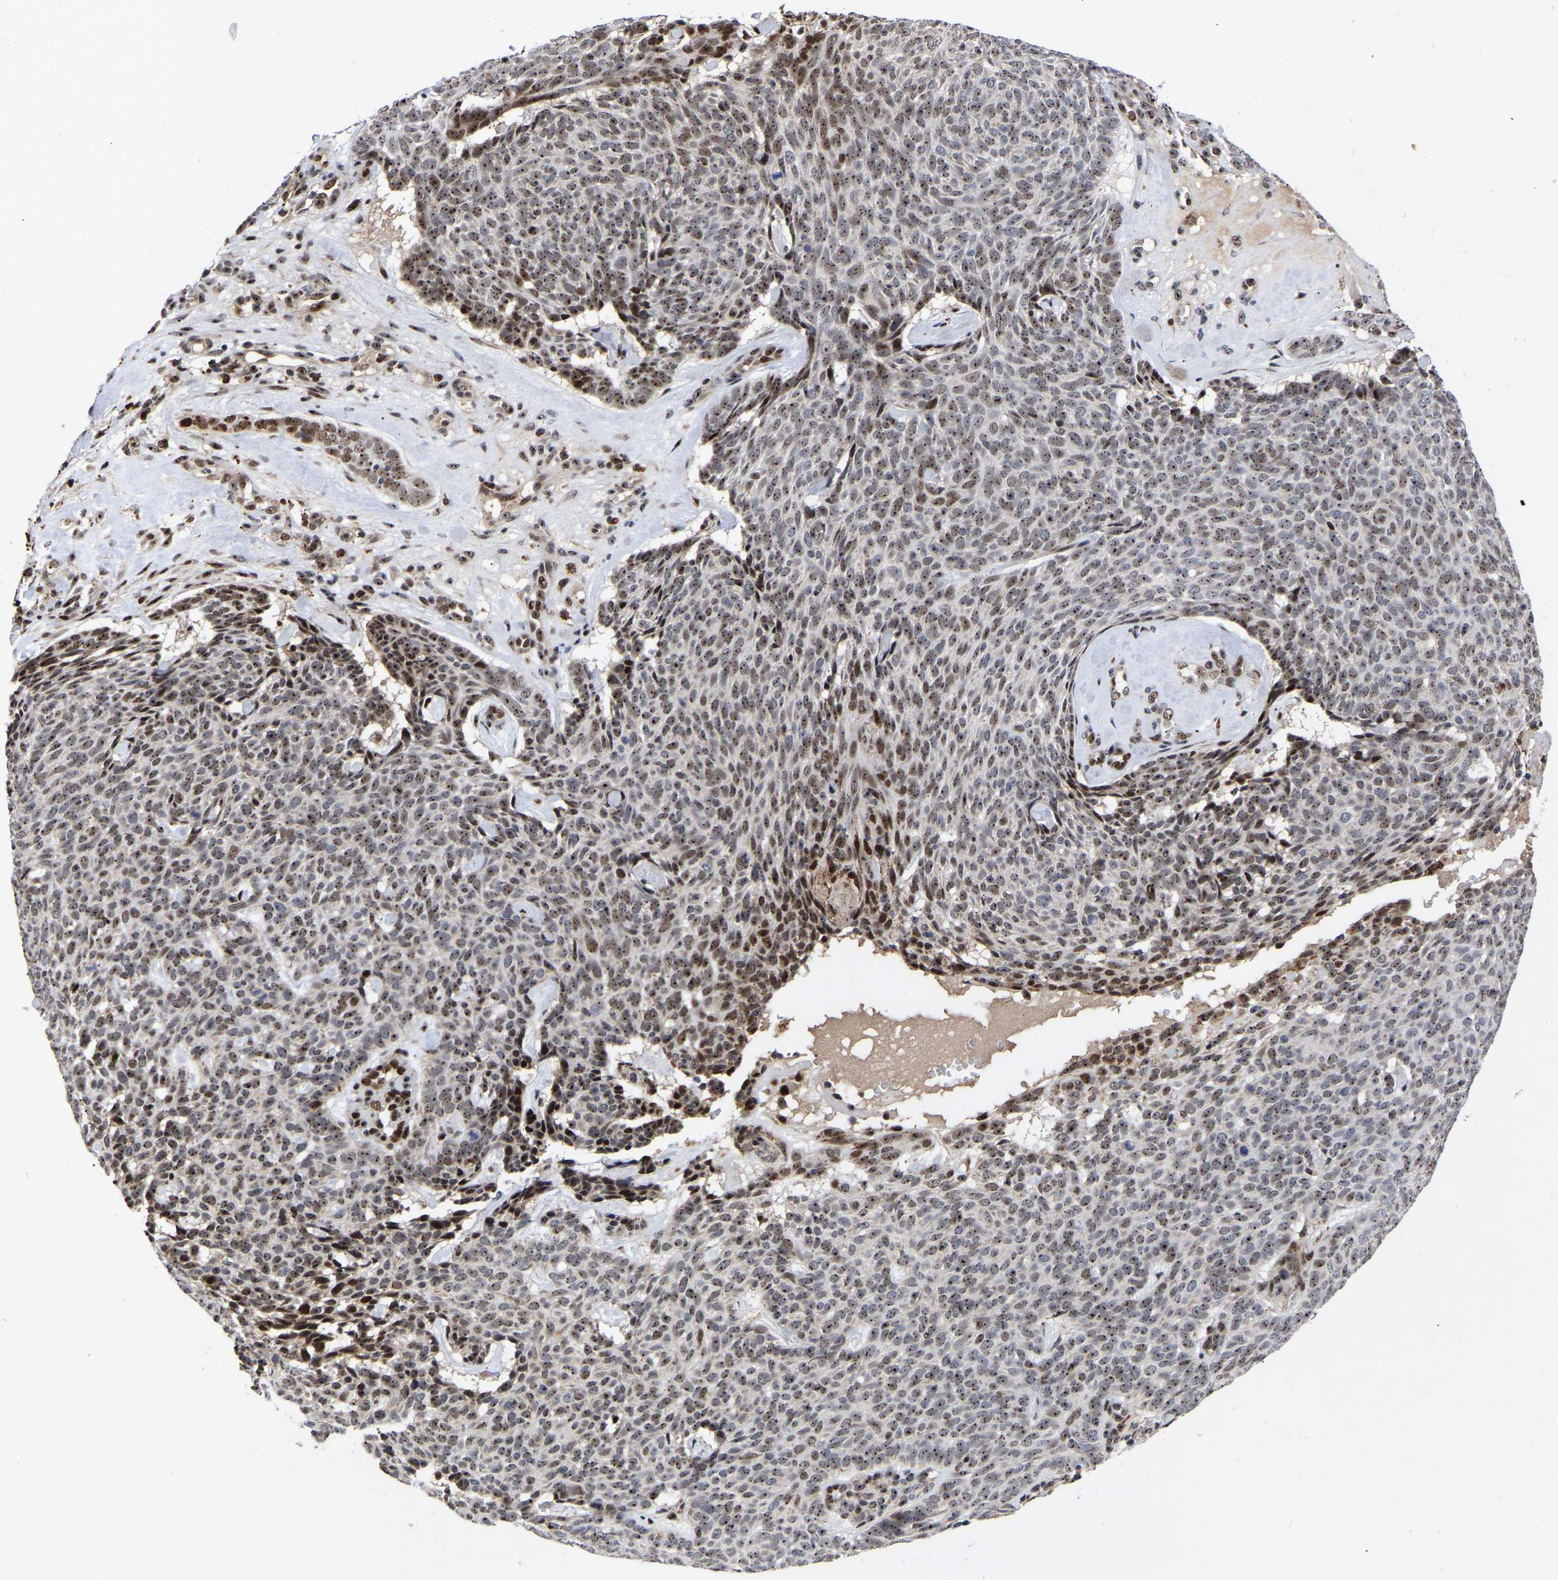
{"staining": {"intensity": "strong", "quantity": ">75%", "location": "nuclear"}, "tissue": "skin cancer", "cell_type": "Tumor cells", "image_type": "cancer", "snomed": [{"axis": "morphology", "description": "Basal cell carcinoma"}, {"axis": "topography", "description": "Skin"}], "caption": "Basal cell carcinoma (skin) stained with DAB (3,3'-diaminobenzidine) IHC demonstrates high levels of strong nuclear staining in approximately >75% of tumor cells.", "gene": "JUNB", "patient": {"sex": "male", "age": 61}}